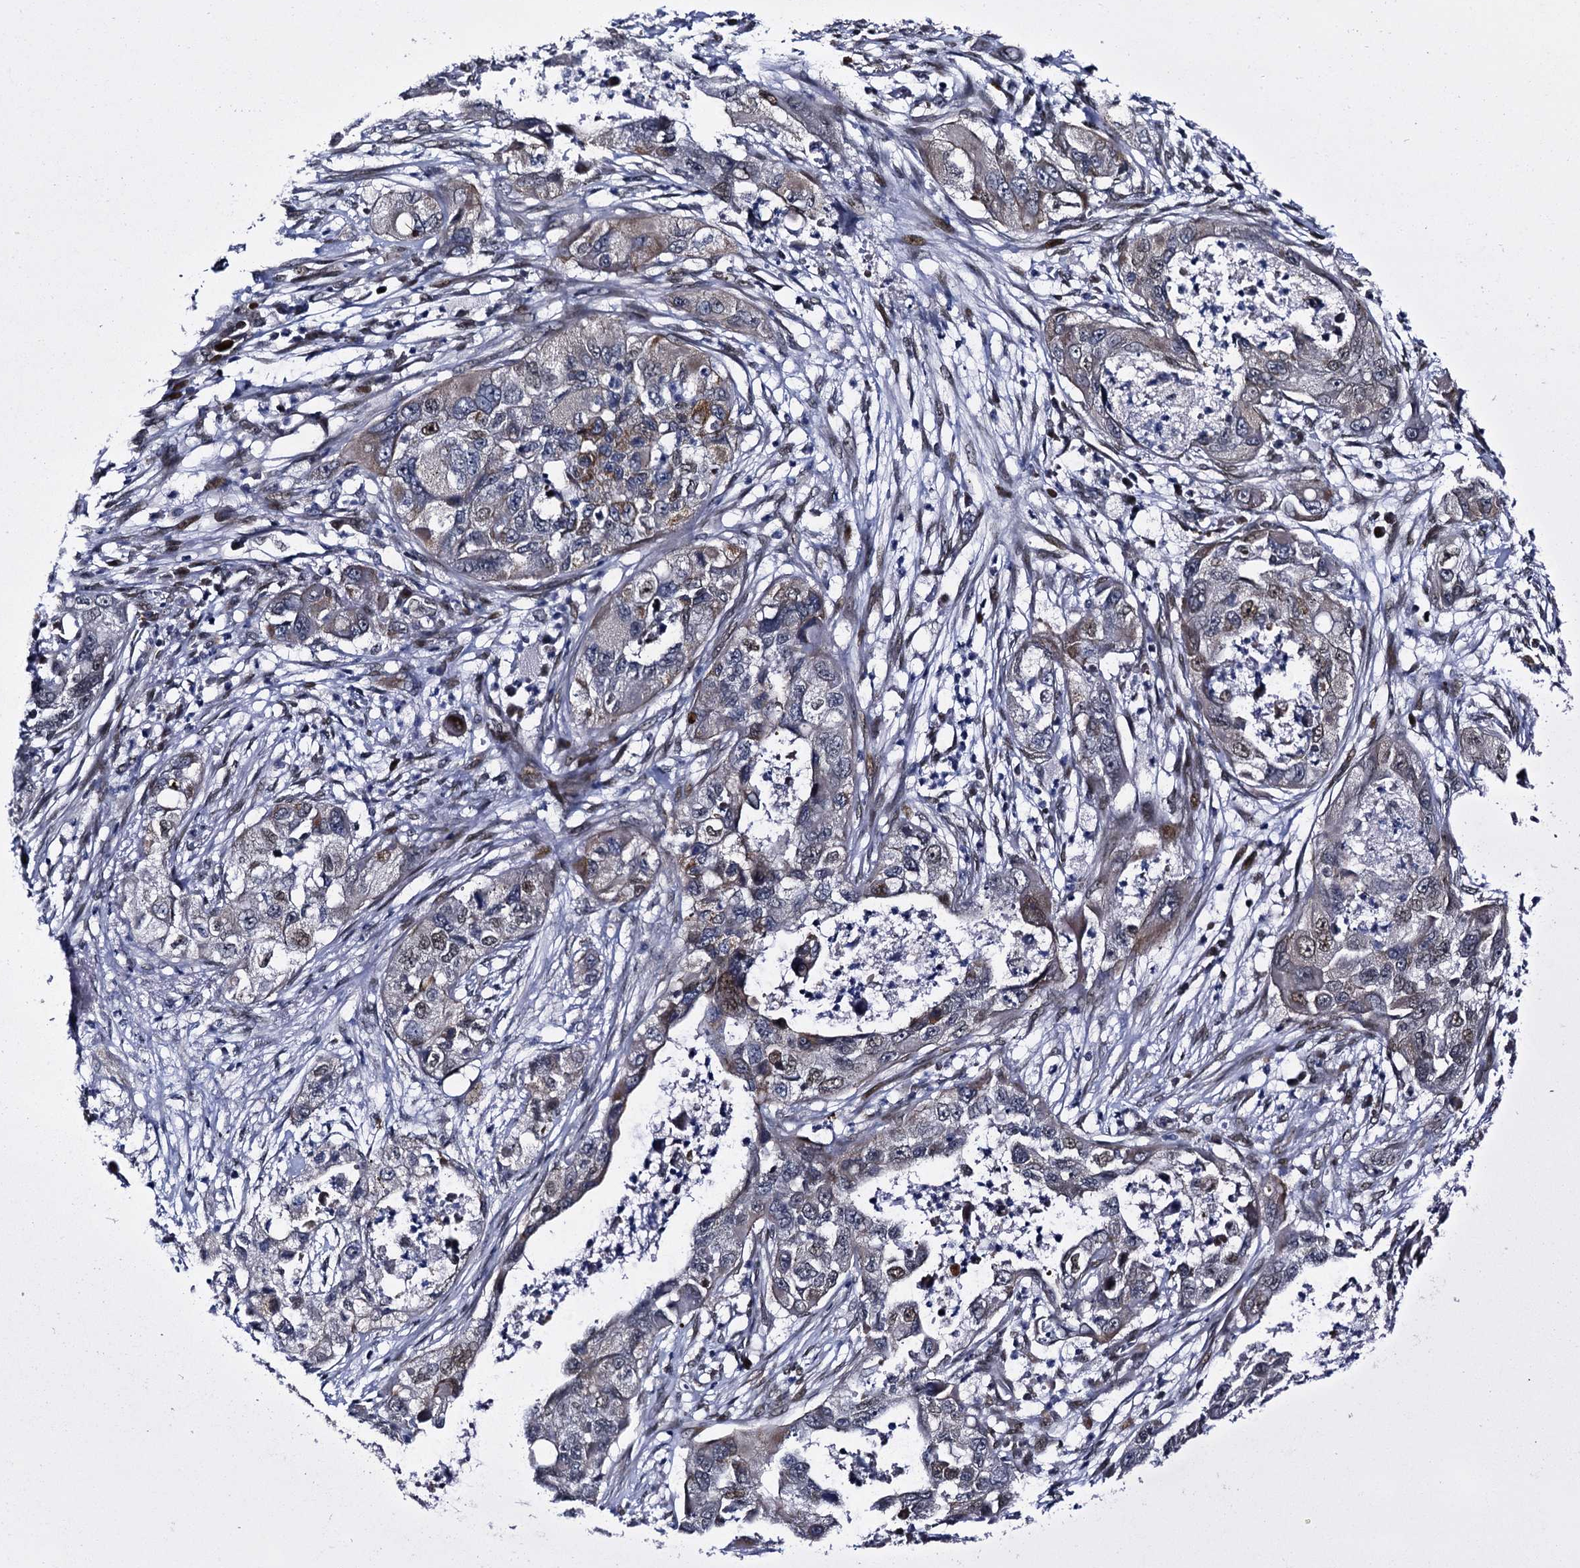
{"staining": {"intensity": "weak", "quantity": "25%-75%", "location": "cytoplasmic/membranous,nuclear"}, "tissue": "pancreatic cancer", "cell_type": "Tumor cells", "image_type": "cancer", "snomed": [{"axis": "morphology", "description": "Adenocarcinoma, NOS"}, {"axis": "topography", "description": "Pancreas"}], "caption": "IHC histopathology image of human pancreatic cancer (adenocarcinoma) stained for a protein (brown), which reveals low levels of weak cytoplasmic/membranous and nuclear staining in approximately 25%-75% of tumor cells.", "gene": "RUFY2", "patient": {"sex": "female", "age": 78}}